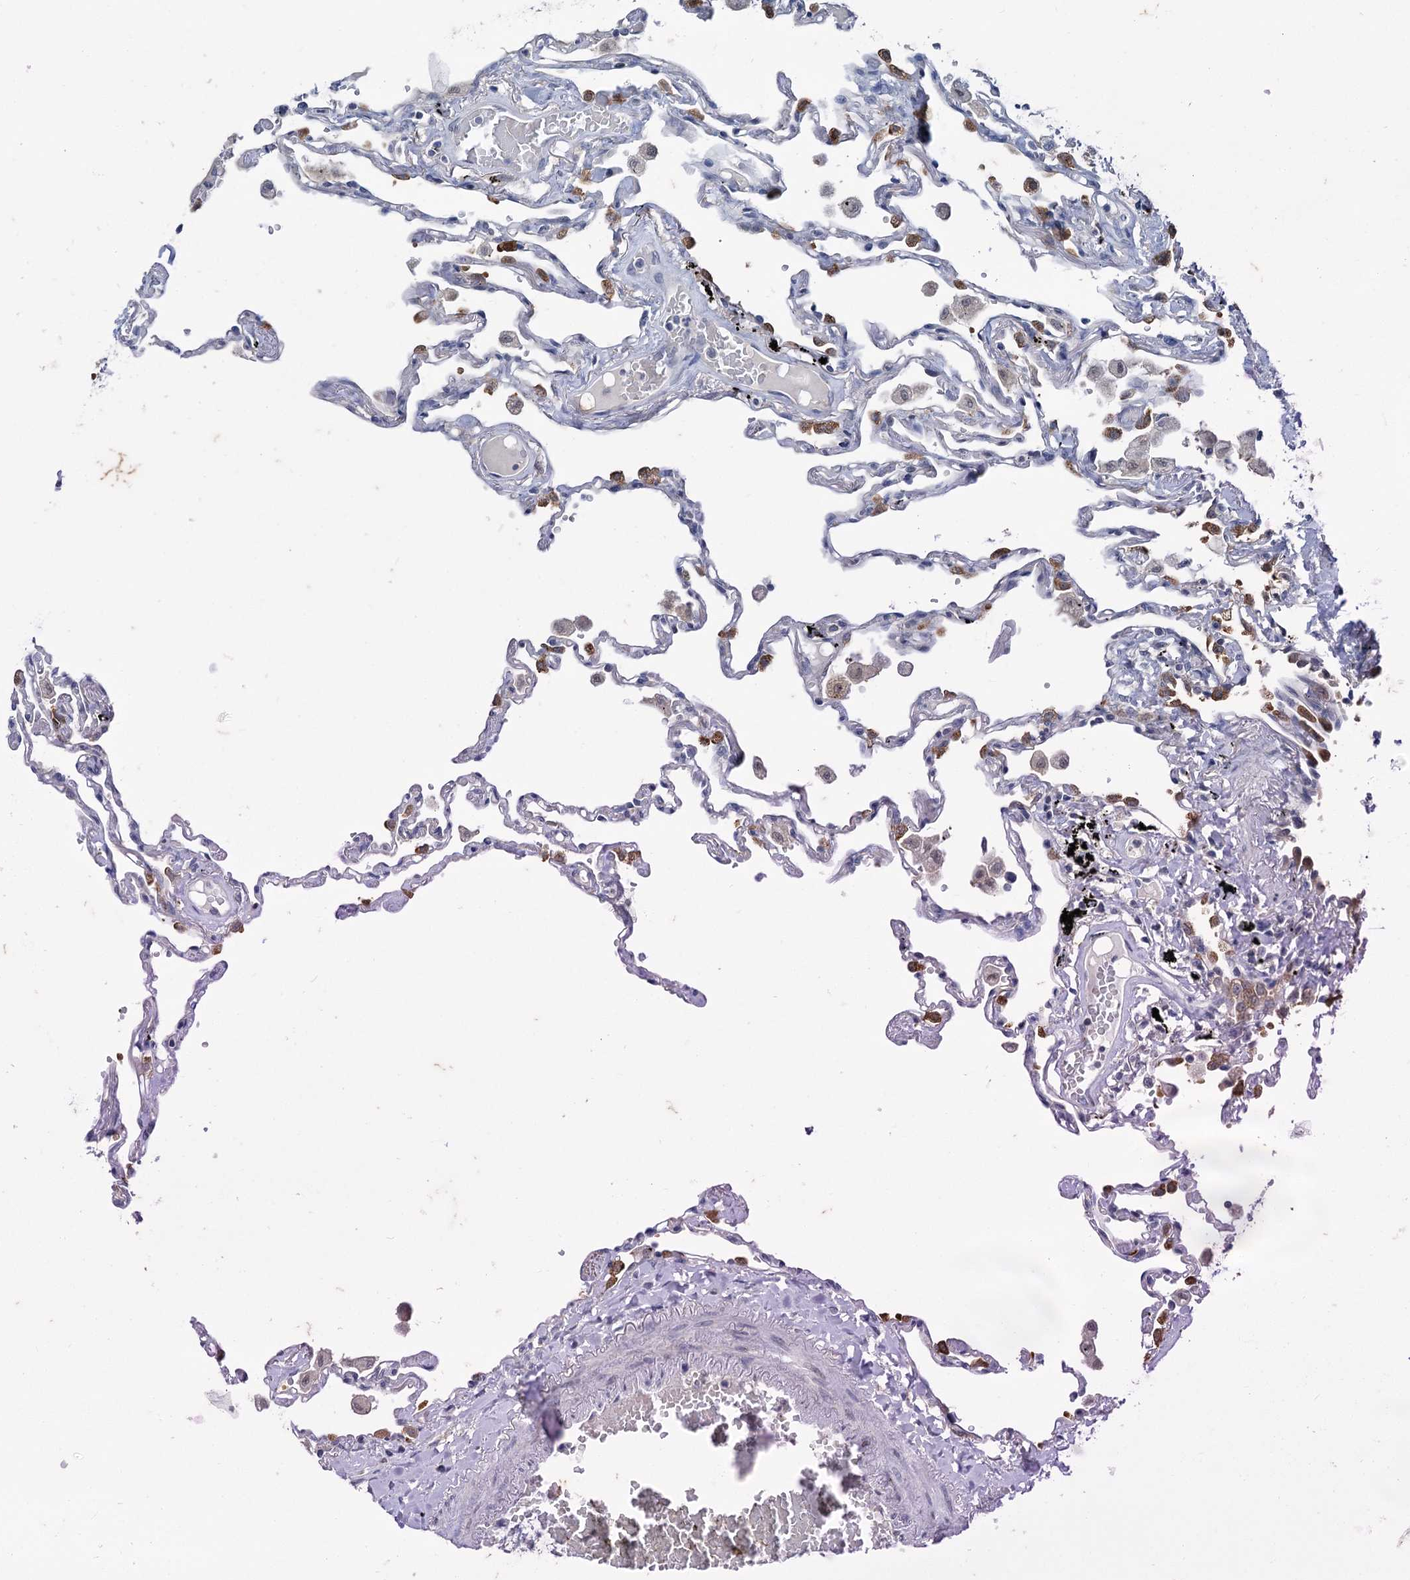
{"staining": {"intensity": "moderate", "quantity": "<25%", "location": "cytoplasmic/membranous"}, "tissue": "lung", "cell_type": "Alveolar cells", "image_type": "normal", "snomed": [{"axis": "morphology", "description": "Normal tissue, NOS"}, {"axis": "topography", "description": "Lung"}], "caption": "The micrograph exhibits immunohistochemical staining of benign lung. There is moderate cytoplasmic/membranous positivity is identified in approximately <25% of alveolar cells. The staining is performed using DAB brown chromogen to label protein expression. The nuclei are counter-stained blue using hematoxylin.", "gene": "MID1IP1", "patient": {"sex": "female", "age": 67}}